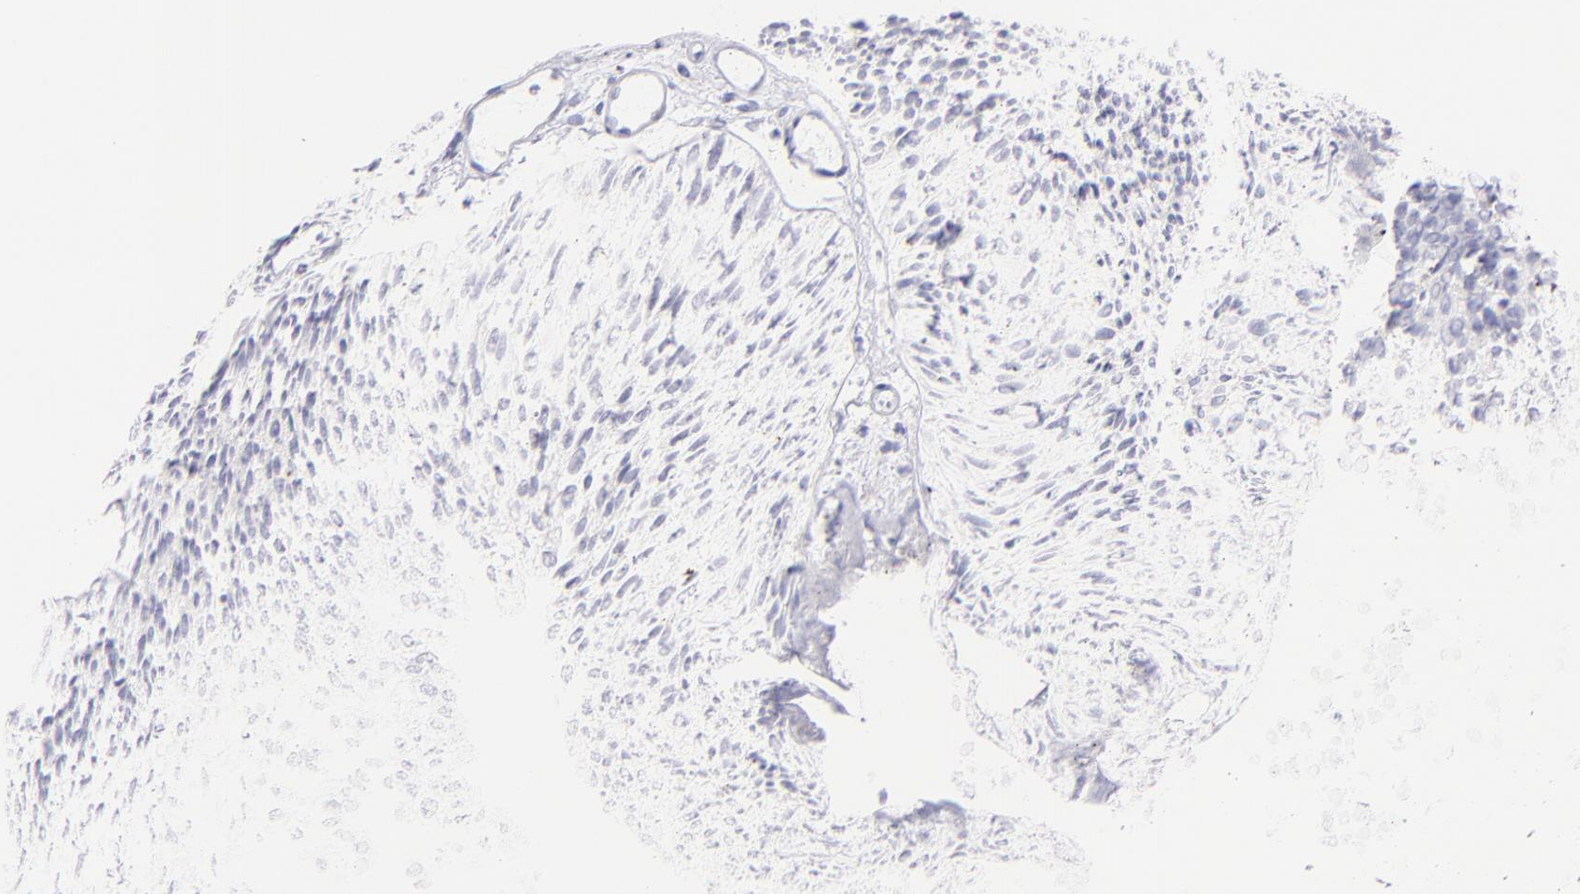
{"staining": {"intensity": "negative", "quantity": "none", "location": "none"}, "tissue": "urothelial cancer", "cell_type": "Tumor cells", "image_type": "cancer", "snomed": [{"axis": "morphology", "description": "Urothelial carcinoma, Low grade"}, {"axis": "topography", "description": "Urinary bladder"}], "caption": "DAB immunohistochemical staining of human urothelial cancer shows no significant staining in tumor cells.", "gene": "CD69", "patient": {"sex": "male", "age": 84}}